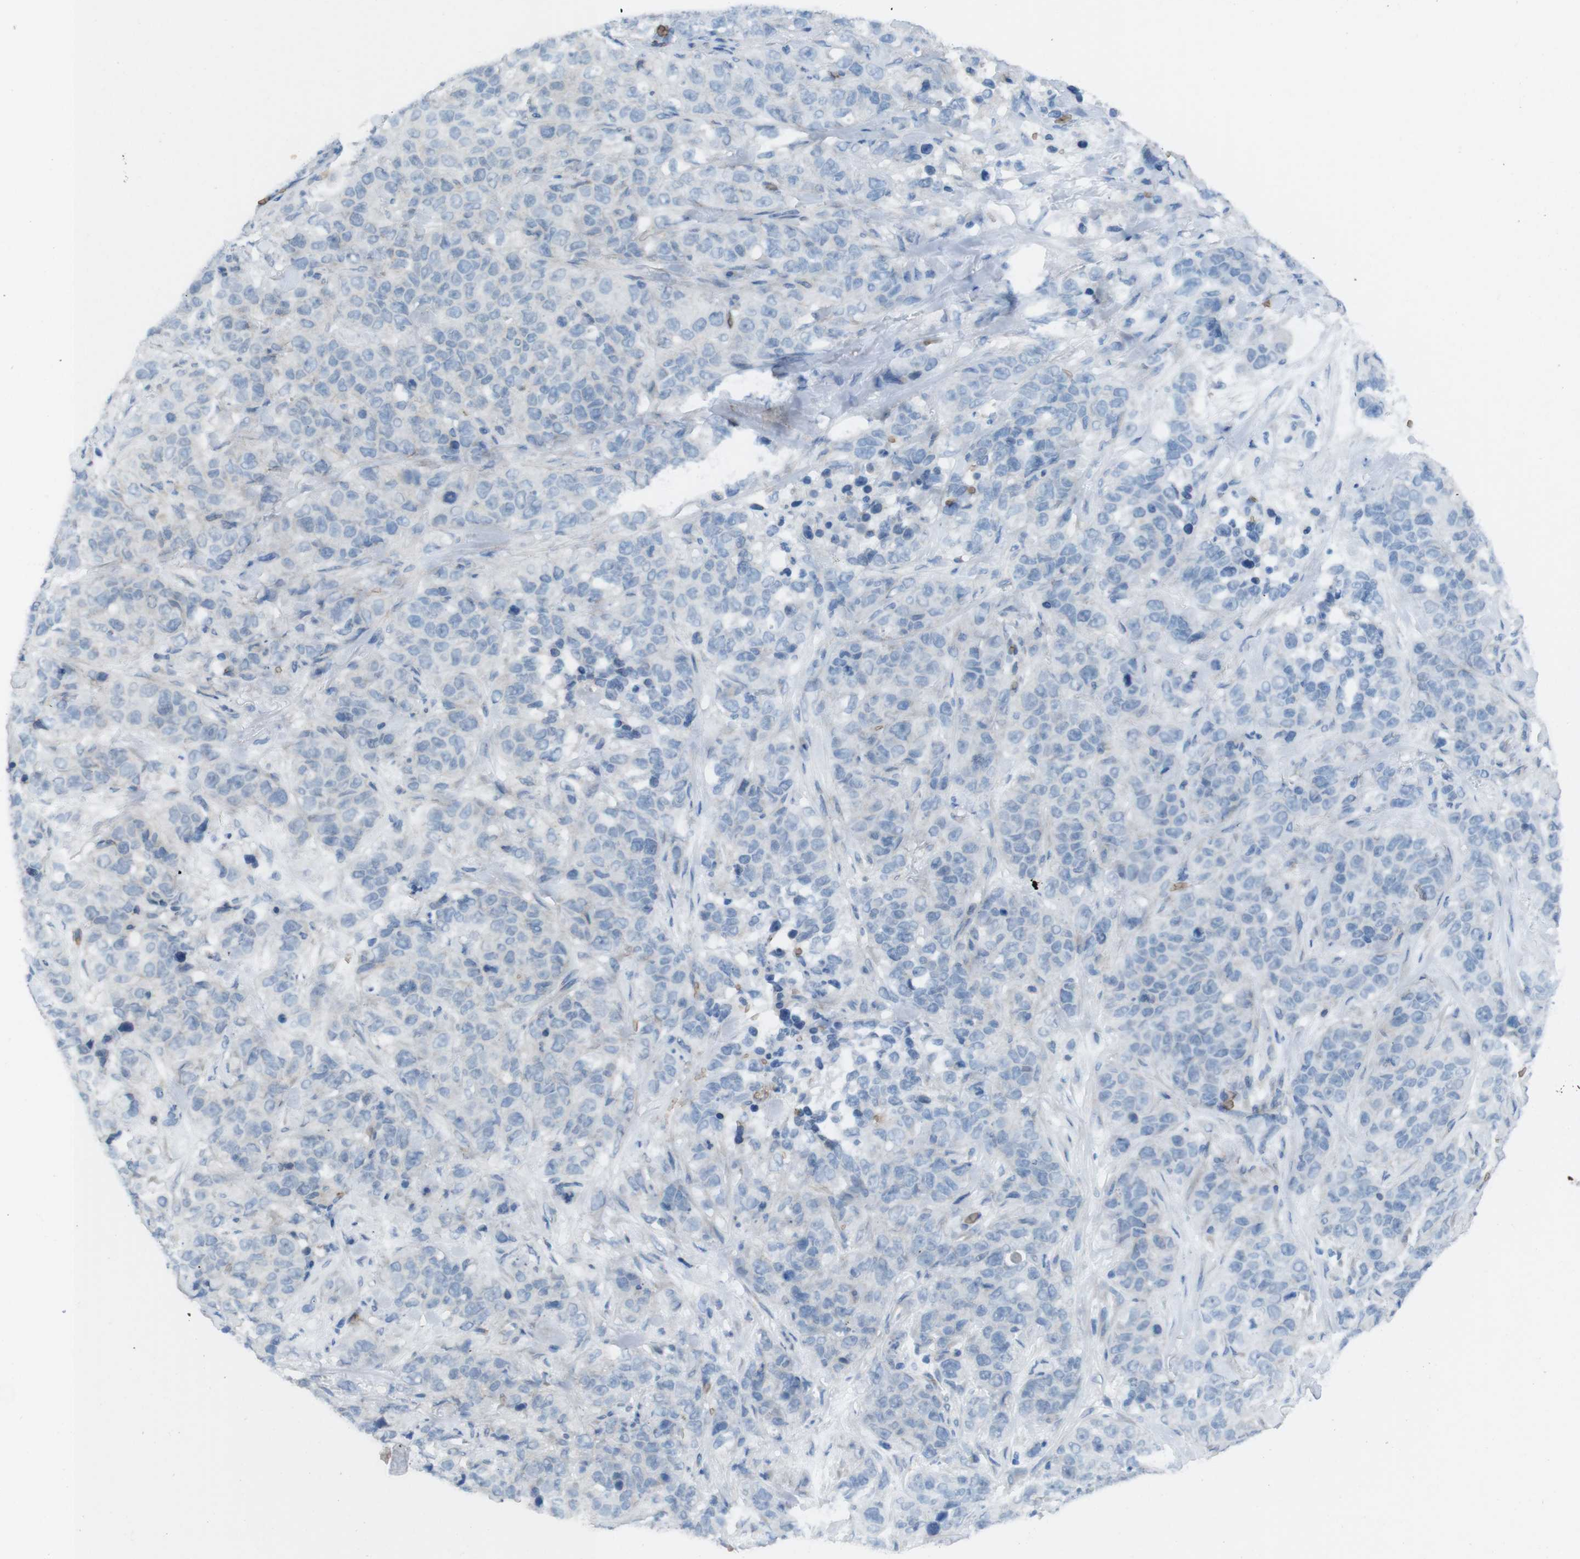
{"staining": {"intensity": "negative", "quantity": "none", "location": "none"}, "tissue": "stomach cancer", "cell_type": "Tumor cells", "image_type": "cancer", "snomed": [{"axis": "morphology", "description": "Adenocarcinoma, NOS"}, {"axis": "topography", "description": "Stomach"}], "caption": "Micrograph shows no significant protein staining in tumor cells of adenocarcinoma (stomach).", "gene": "GYPA", "patient": {"sex": "male", "age": 48}}